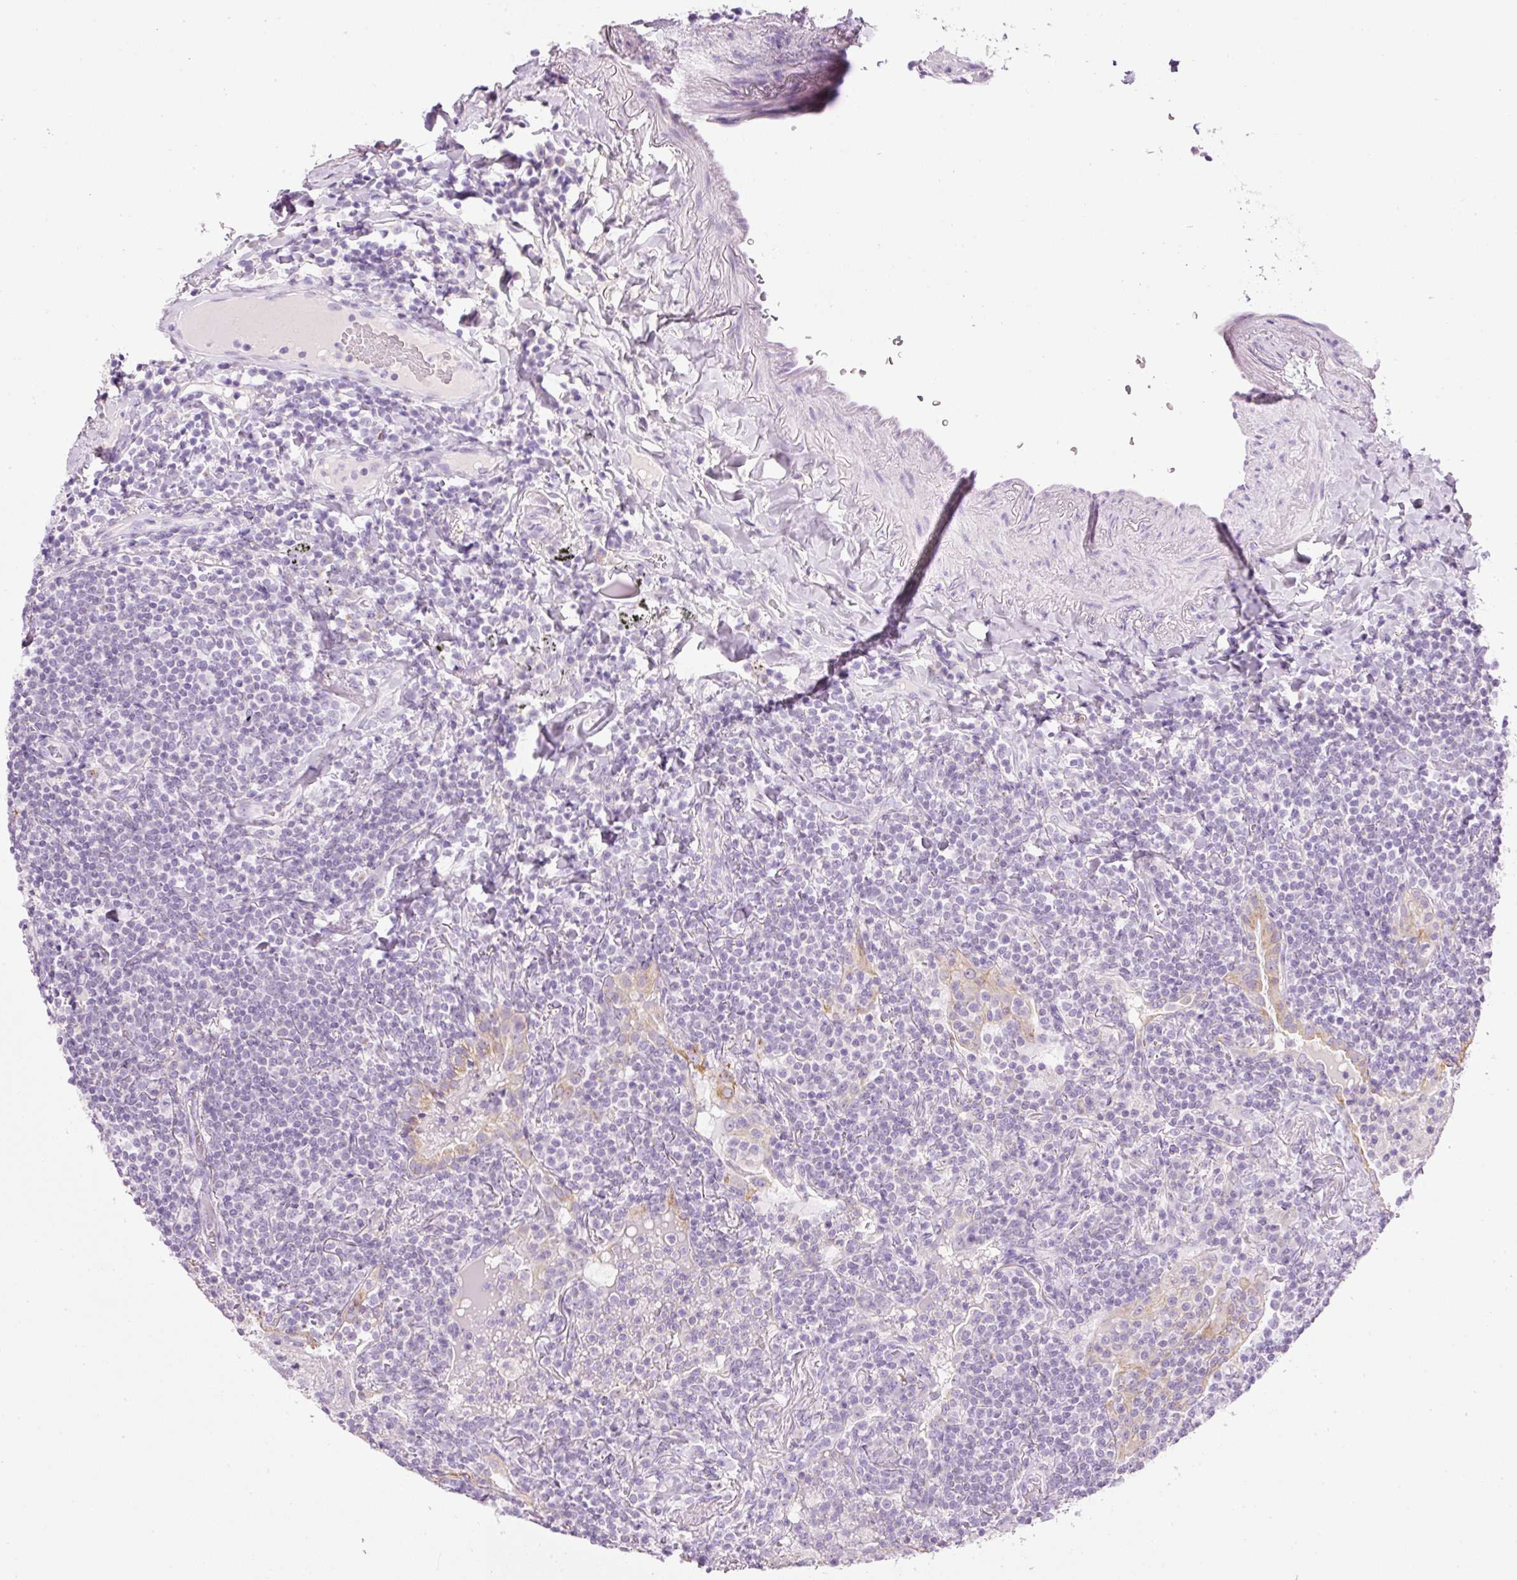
{"staining": {"intensity": "negative", "quantity": "none", "location": "none"}, "tissue": "lymphoma", "cell_type": "Tumor cells", "image_type": "cancer", "snomed": [{"axis": "morphology", "description": "Malignant lymphoma, non-Hodgkin's type, Low grade"}, {"axis": "topography", "description": "Lung"}], "caption": "Immunohistochemistry image of neoplastic tissue: human lymphoma stained with DAB (3,3'-diaminobenzidine) reveals no significant protein expression in tumor cells.", "gene": "CARD16", "patient": {"sex": "female", "age": 71}}